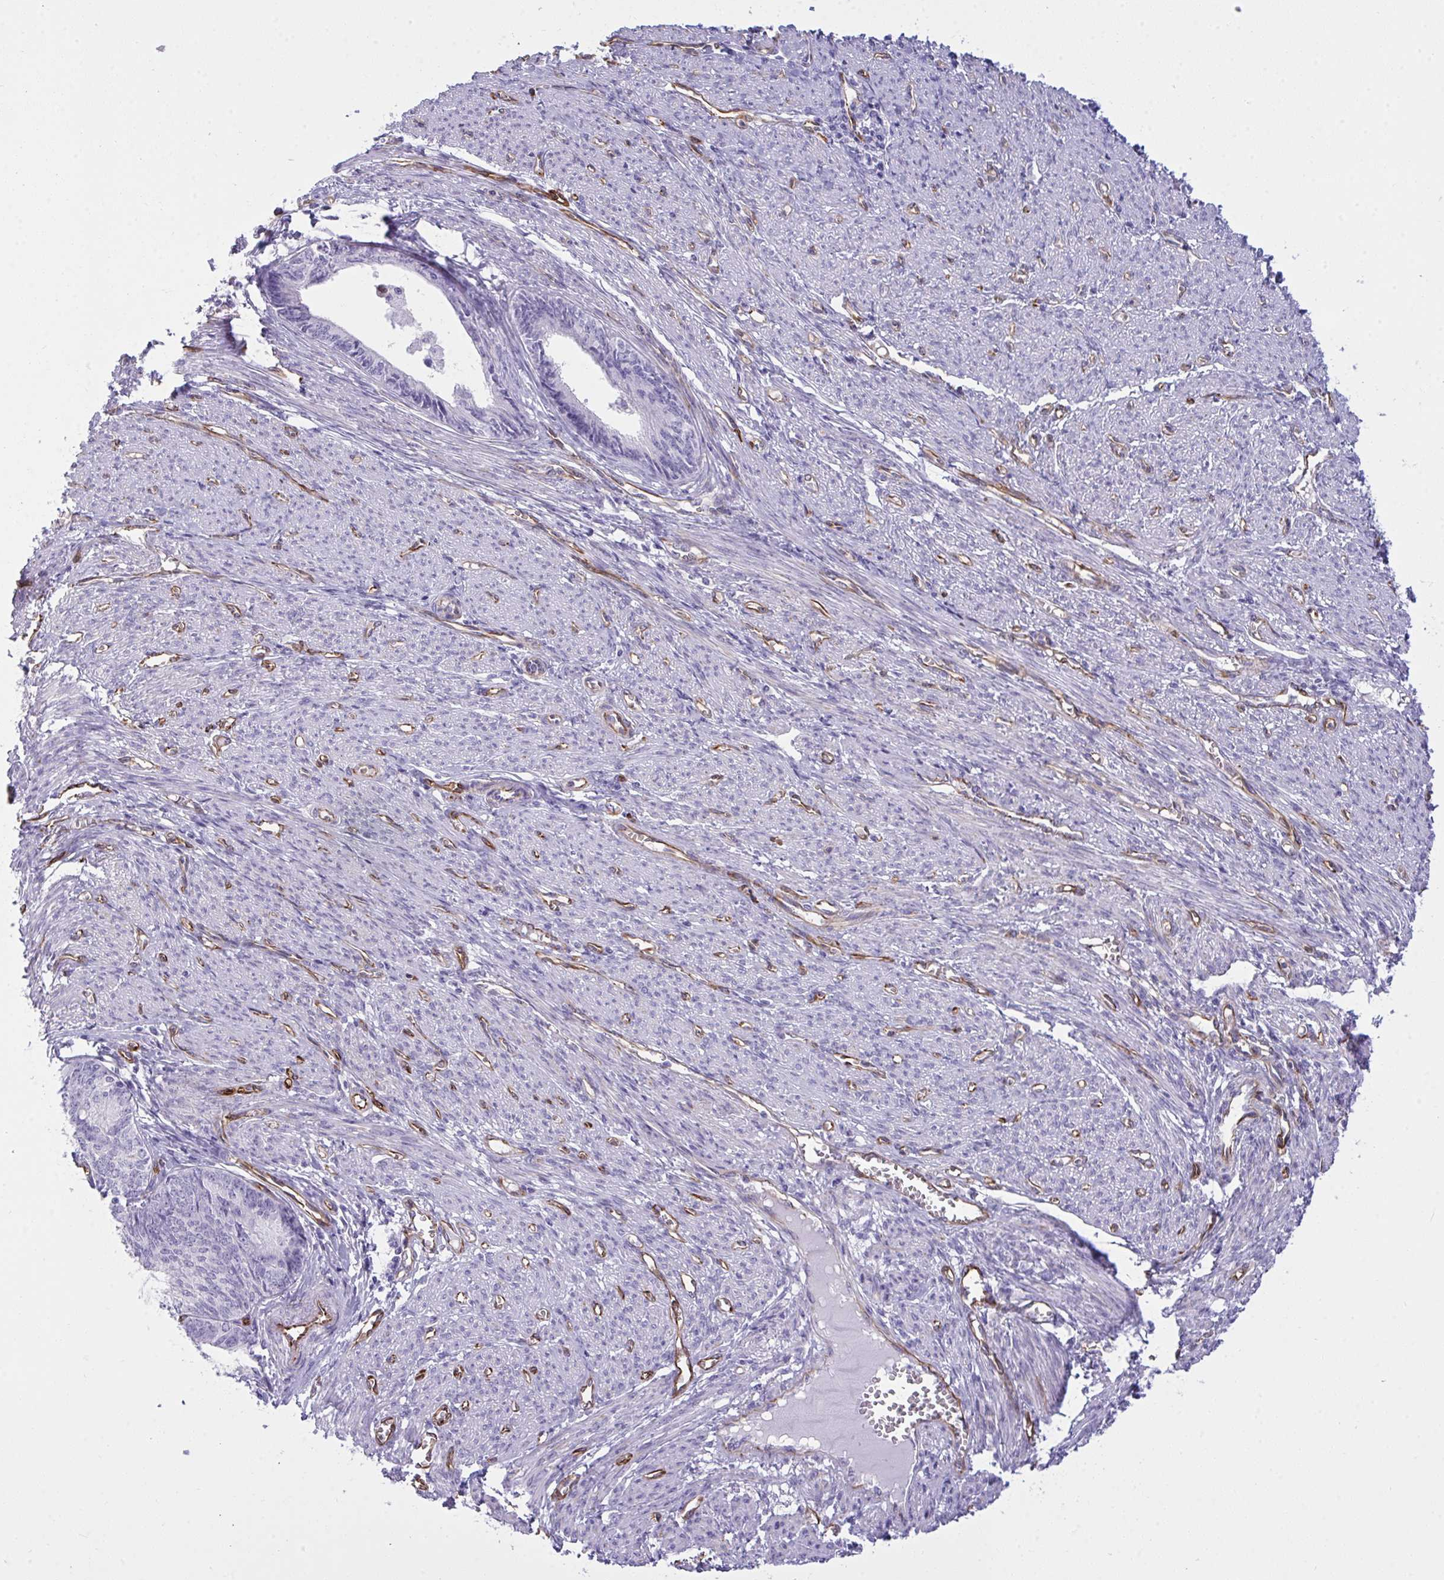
{"staining": {"intensity": "negative", "quantity": "none", "location": "none"}, "tissue": "endometrial cancer", "cell_type": "Tumor cells", "image_type": "cancer", "snomed": [{"axis": "morphology", "description": "Adenocarcinoma, NOS"}, {"axis": "topography", "description": "Endometrium"}], "caption": "High magnification brightfield microscopy of endometrial cancer (adenocarcinoma) stained with DAB (3,3'-diaminobenzidine) (brown) and counterstained with hematoxylin (blue): tumor cells show no significant positivity. (Brightfield microscopy of DAB (3,3'-diaminobenzidine) immunohistochemistry (IHC) at high magnification).", "gene": "SLC35B1", "patient": {"sex": "female", "age": 68}}